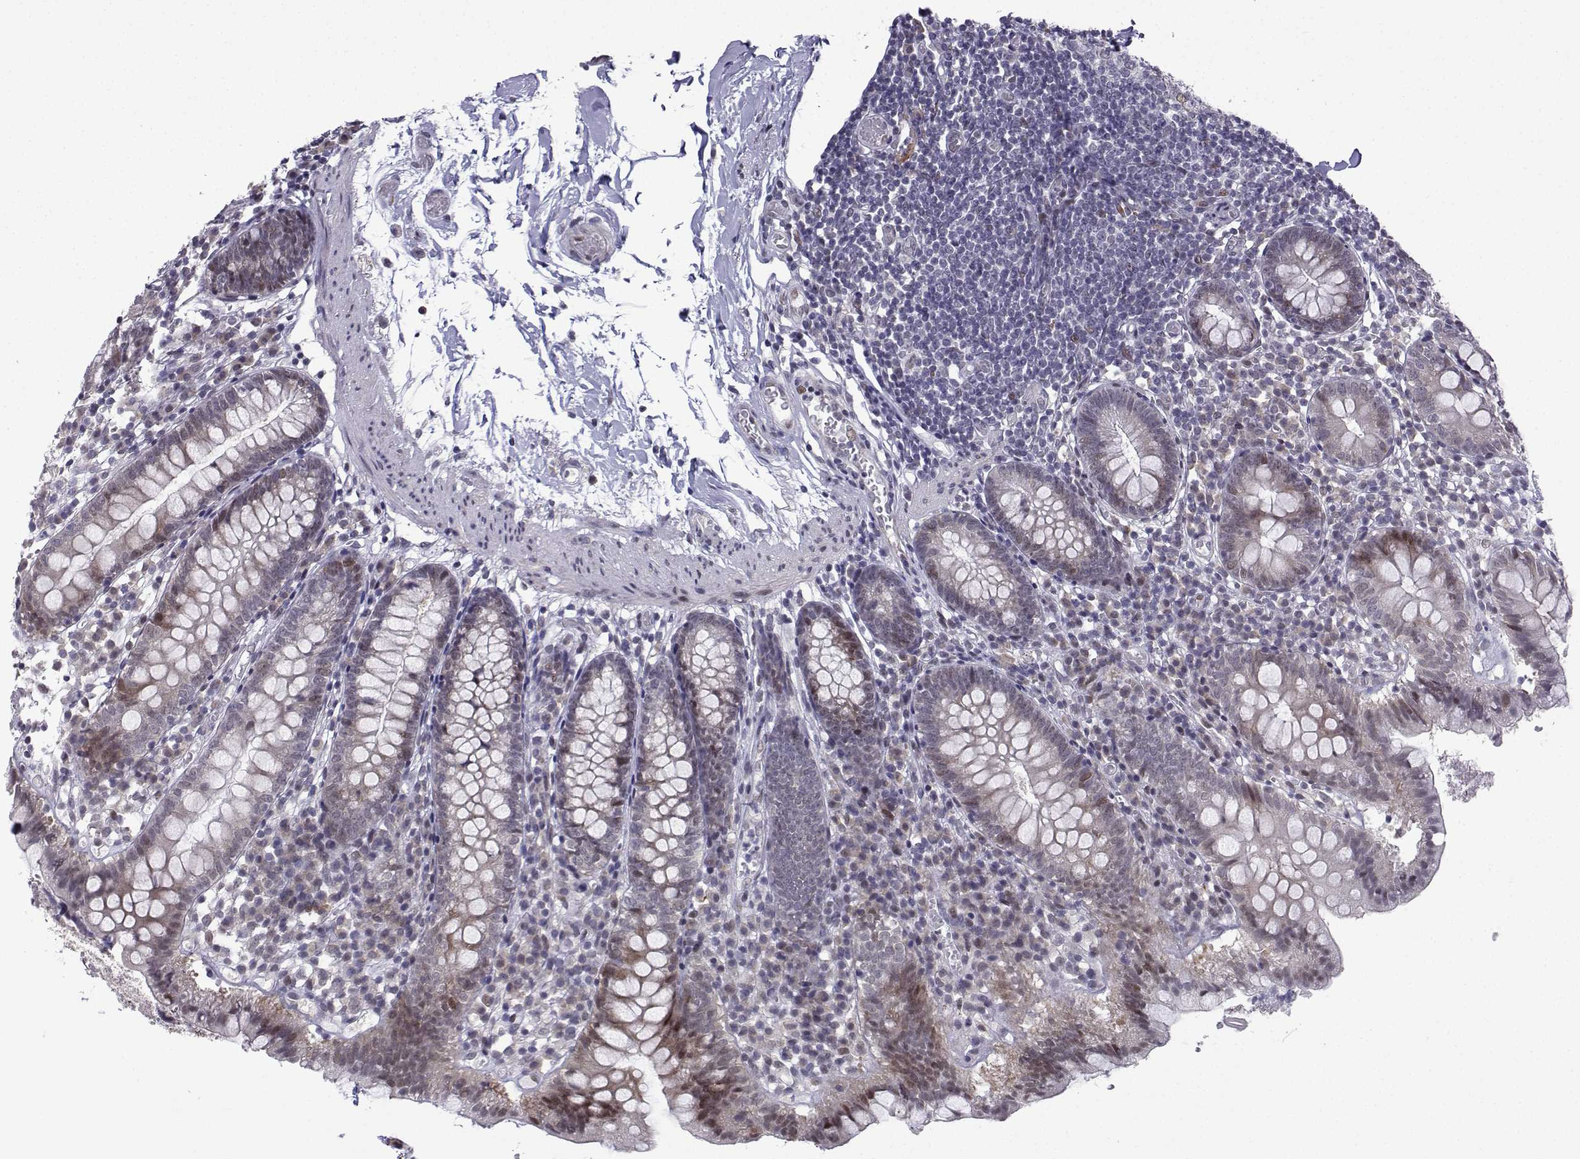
{"staining": {"intensity": "weak", "quantity": "<25%", "location": "nuclear"}, "tissue": "small intestine", "cell_type": "Glandular cells", "image_type": "normal", "snomed": [{"axis": "morphology", "description": "Normal tissue, NOS"}, {"axis": "topography", "description": "Small intestine"}], "caption": "Immunohistochemistry (IHC) histopathology image of normal small intestine stained for a protein (brown), which shows no expression in glandular cells. (DAB immunohistochemistry (IHC) with hematoxylin counter stain).", "gene": "FGF3", "patient": {"sex": "female", "age": 90}}